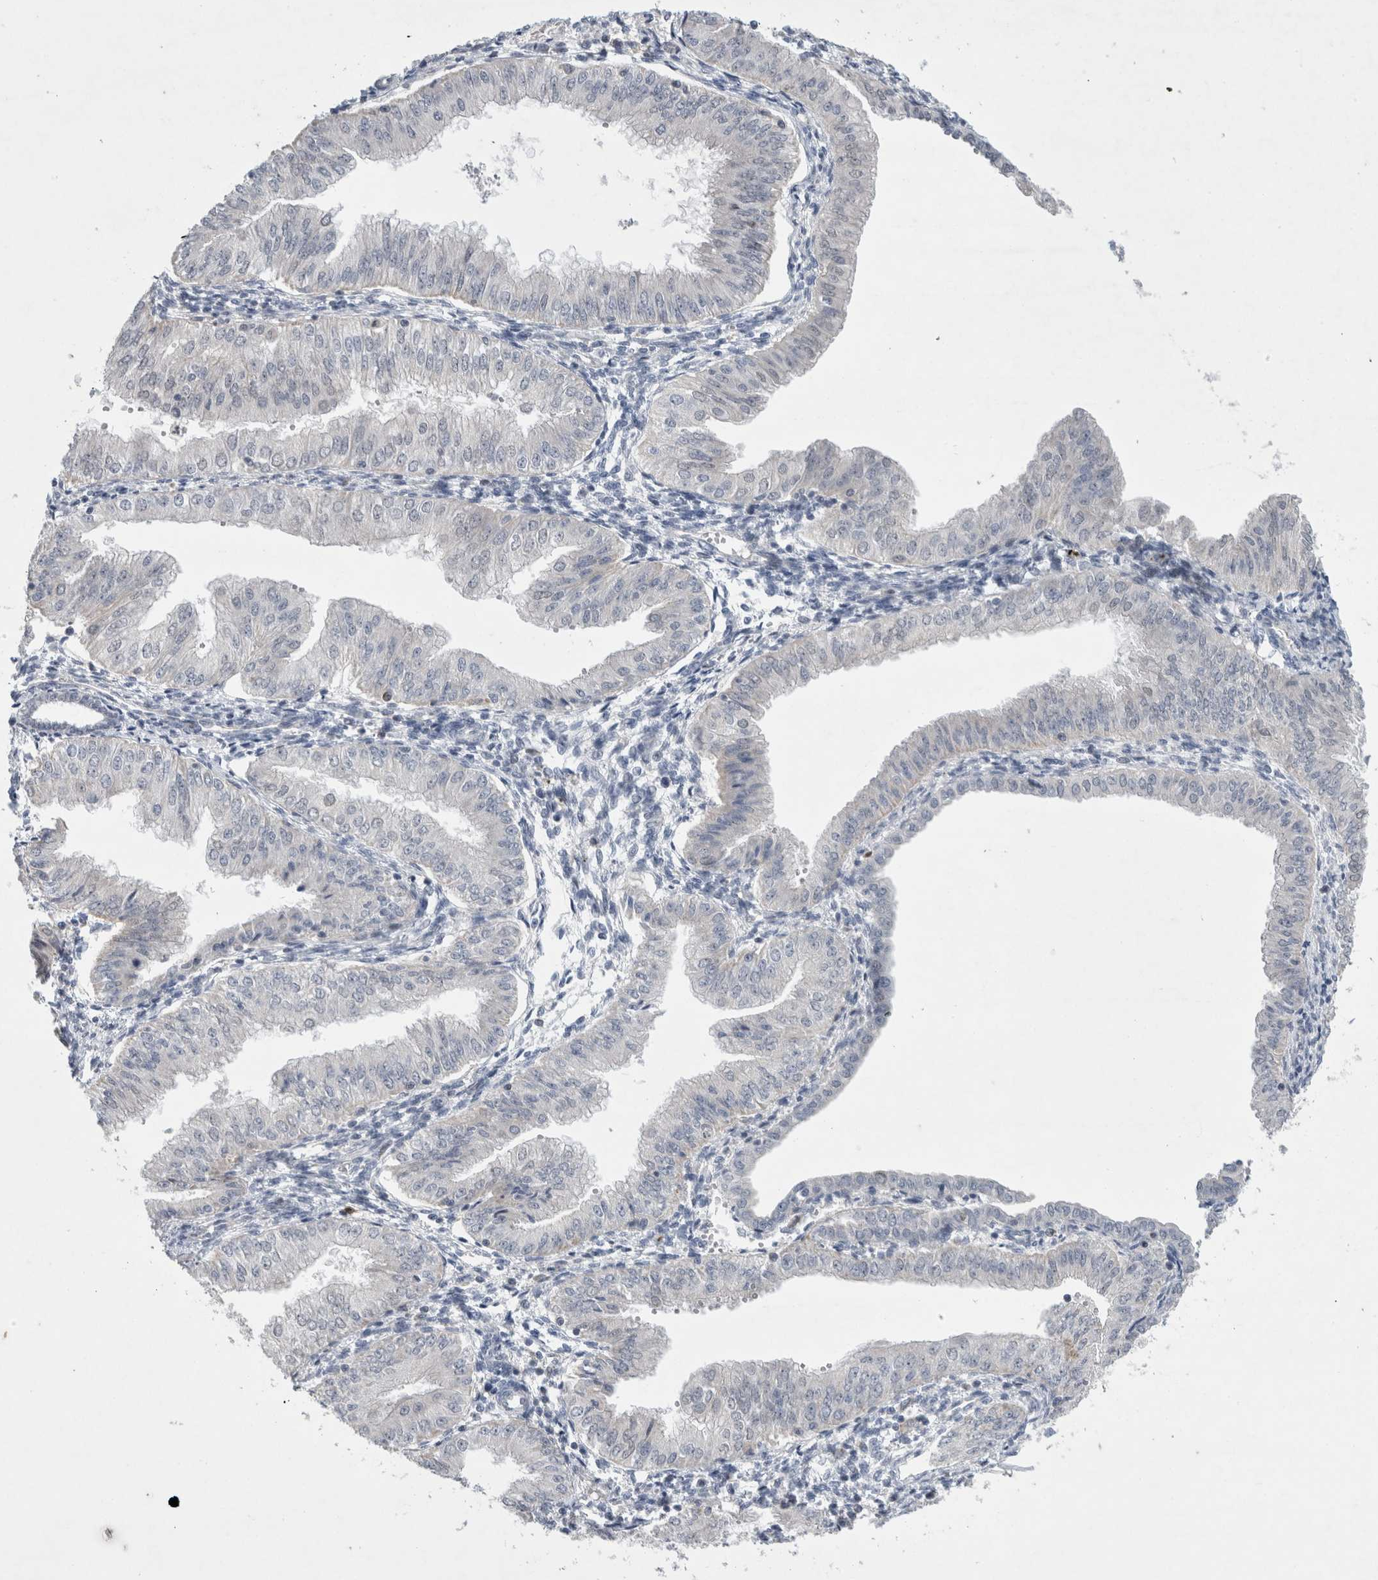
{"staining": {"intensity": "negative", "quantity": "none", "location": "none"}, "tissue": "endometrial cancer", "cell_type": "Tumor cells", "image_type": "cancer", "snomed": [{"axis": "morphology", "description": "Normal tissue, NOS"}, {"axis": "morphology", "description": "Adenocarcinoma, NOS"}, {"axis": "topography", "description": "Endometrium"}], "caption": "Tumor cells show no significant protein expression in endometrial cancer (adenocarcinoma). Nuclei are stained in blue.", "gene": "AGMAT", "patient": {"sex": "female", "age": 53}}